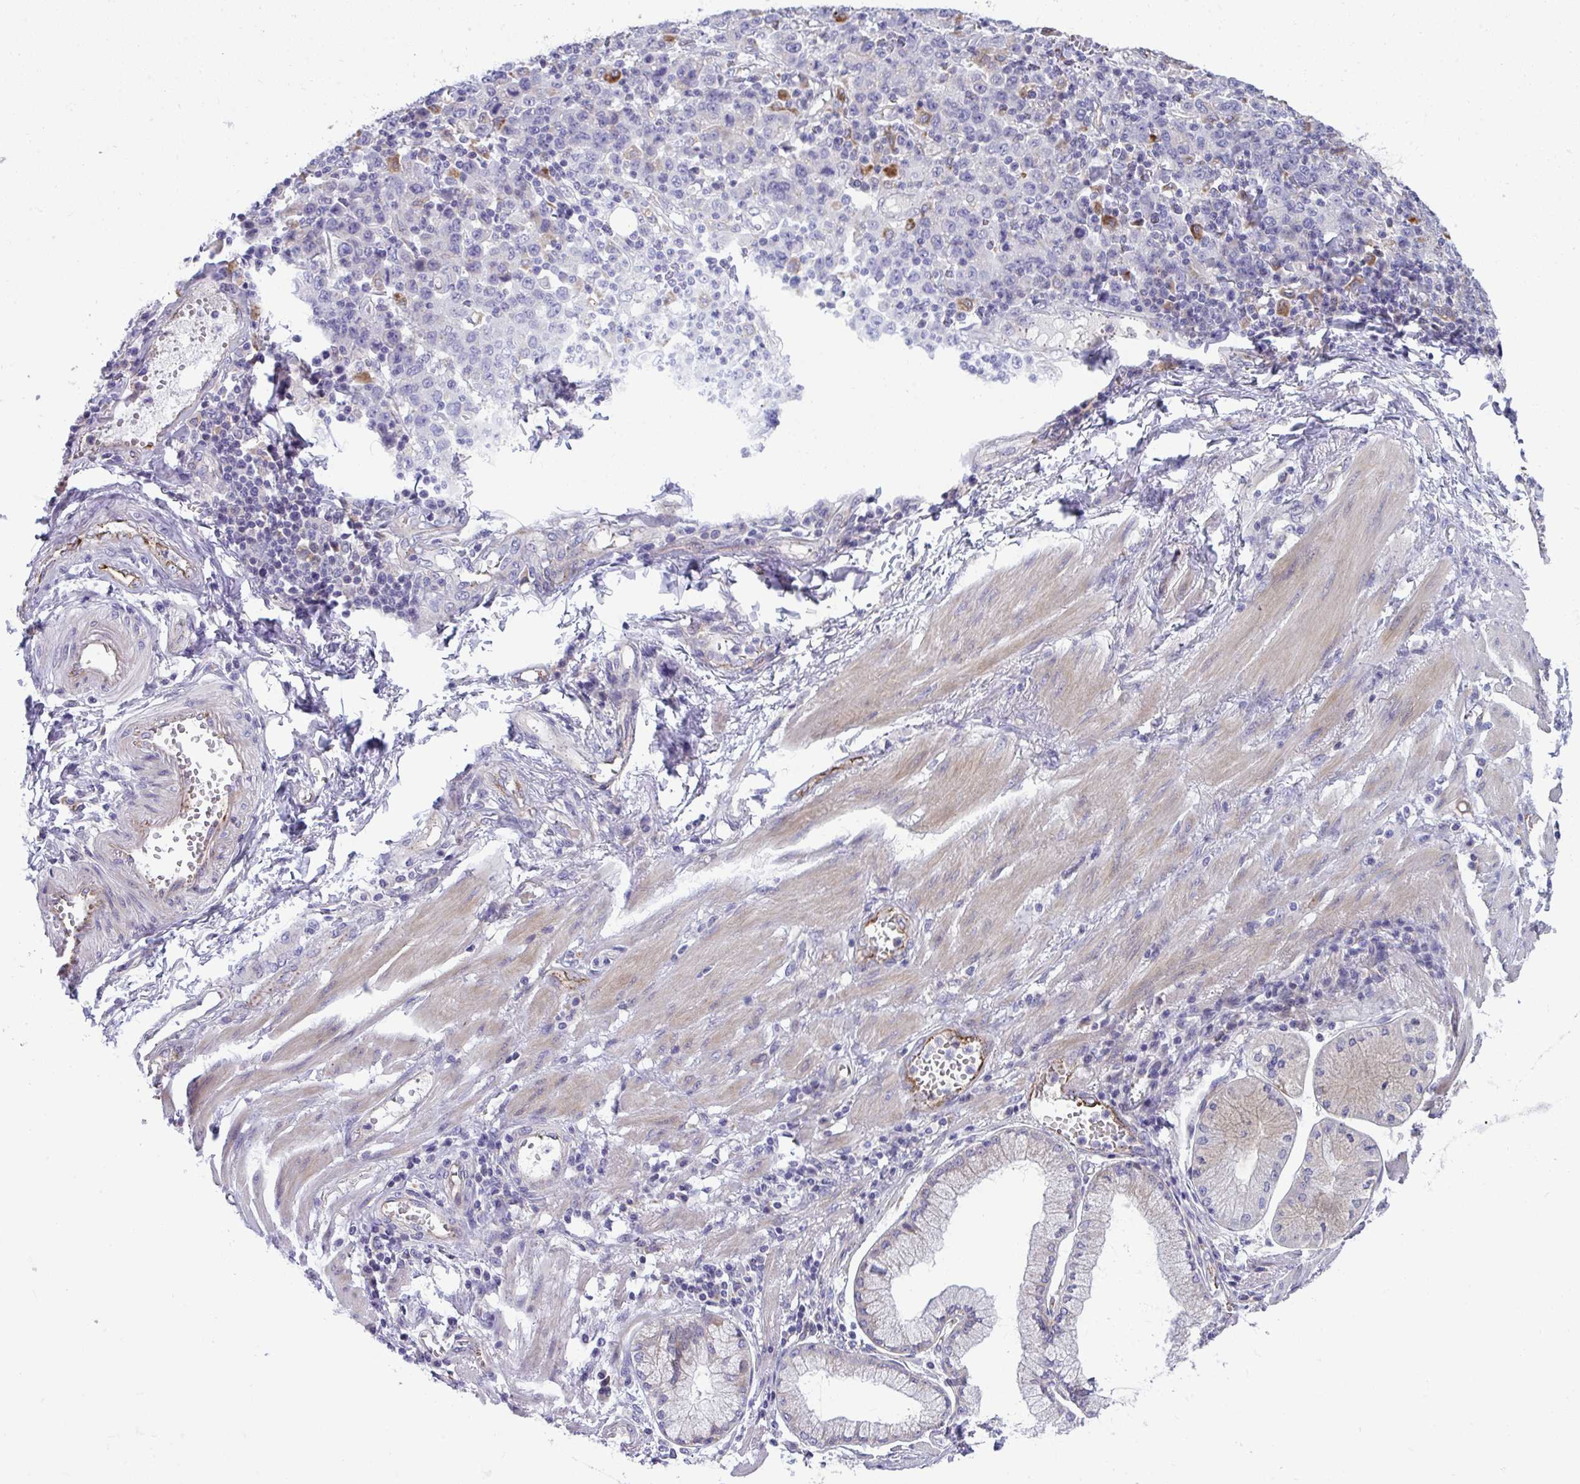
{"staining": {"intensity": "negative", "quantity": "none", "location": "none"}, "tissue": "stomach cancer", "cell_type": "Tumor cells", "image_type": "cancer", "snomed": [{"axis": "morphology", "description": "Adenocarcinoma, NOS"}, {"axis": "topography", "description": "Stomach, upper"}], "caption": "This micrograph is of adenocarcinoma (stomach) stained with immunohistochemistry (IHC) to label a protein in brown with the nuclei are counter-stained blue. There is no staining in tumor cells.", "gene": "TOR1AIP2", "patient": {"sex": "male", "age": 69}}